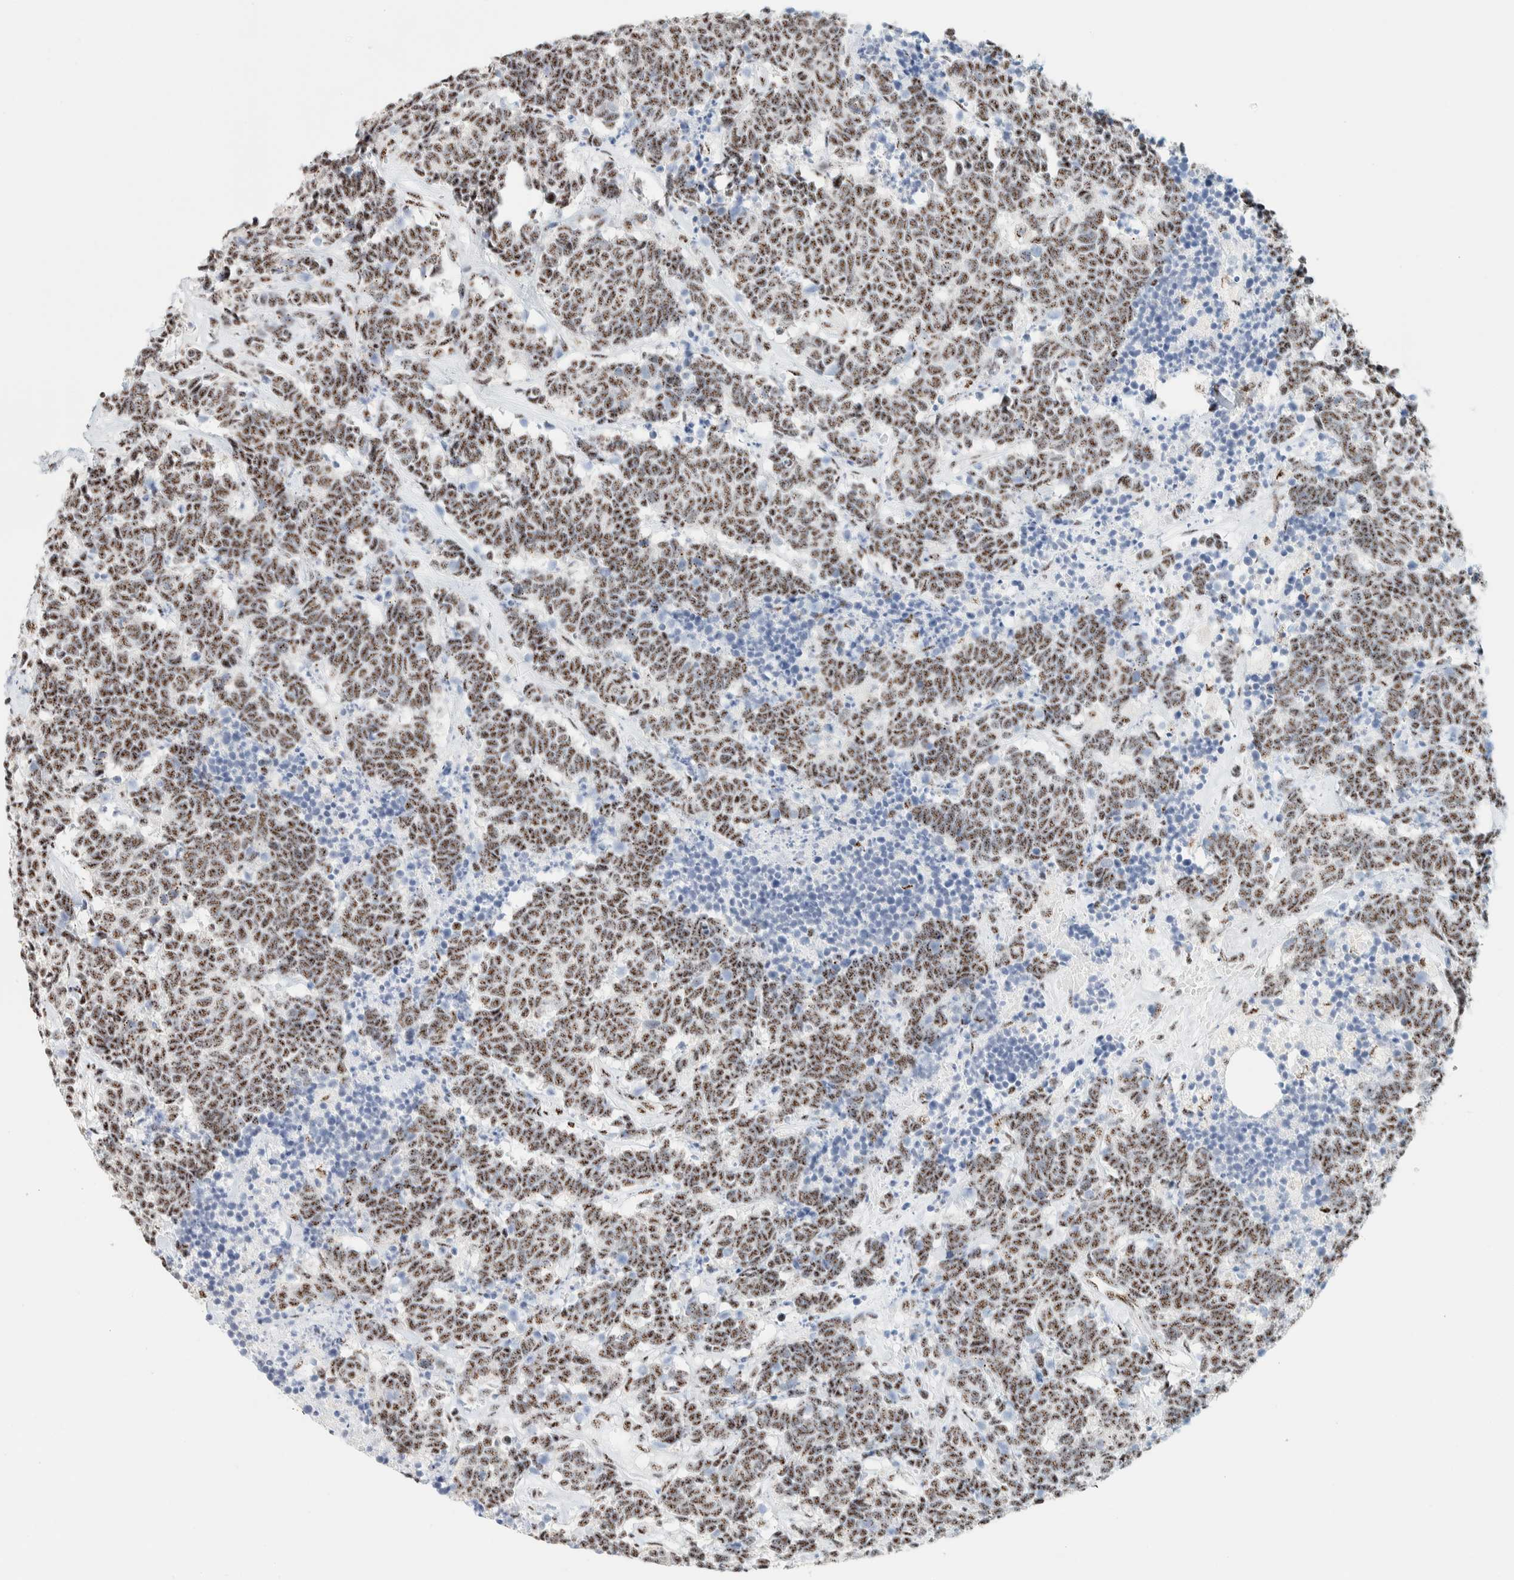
{"staining": {"intensity": "moderate", "quantity": ">75%", "location": "nuclear"}, "tissue": "carcinoid", "cell_type": "Tumor cells", "image_type": "cancer", "snomed": [{"axis": "morphology", "description": "Carcinoma, NOS"}, {"axis": "morphology", "description": "Carcinoid, malignant, NOS"}, {"axis": "topography", "description": "Urinary bladder"}], "caption": "Carcinoid stained with immunohistochemistry (IHC) exhibits moderate nuclear positivity in approximately >75% of tumor cells.", "gene": "SON", "patient": {"sex": "male", "age": 57}}